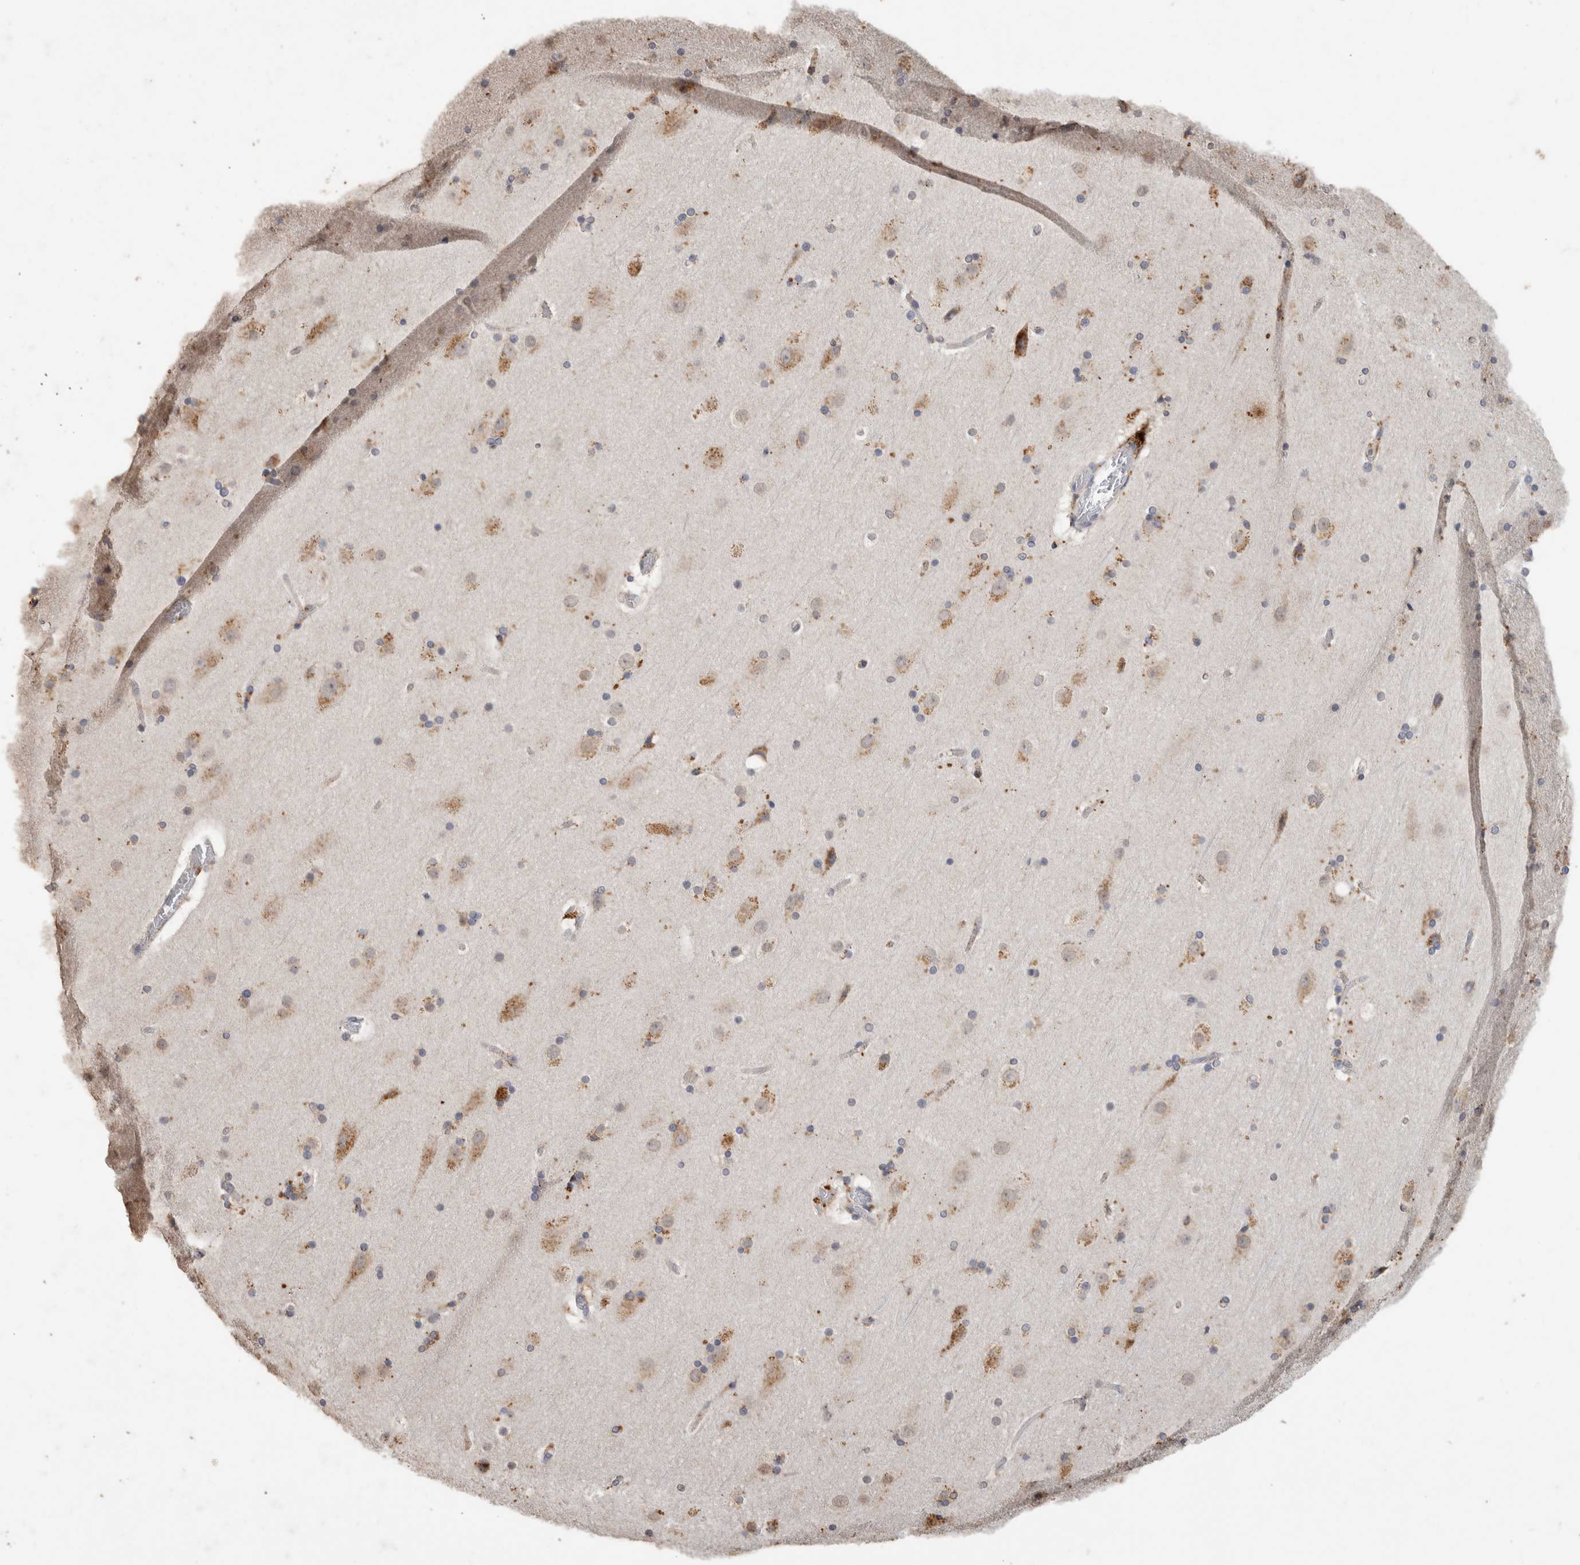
{"staining": {"intensity": "negative", "quantity": "none", "location": "none"}, "tissue": "cerebral cortex", "cell_type": "Endothelial cells", "image_type": "normal", "snomed": [{"axis": "morphology", "description": "Normal tissue, NOS"}, {"axis": "topography", "description": "Cerebral cortex"}], "caption": "Immunohistochemistry of normal human cerebral cortex exhibits no staining in endothelial cells. Nuclei are stained in blue.", "gene": "ARSA", "patient": {"sex": "male", "age": 57}}